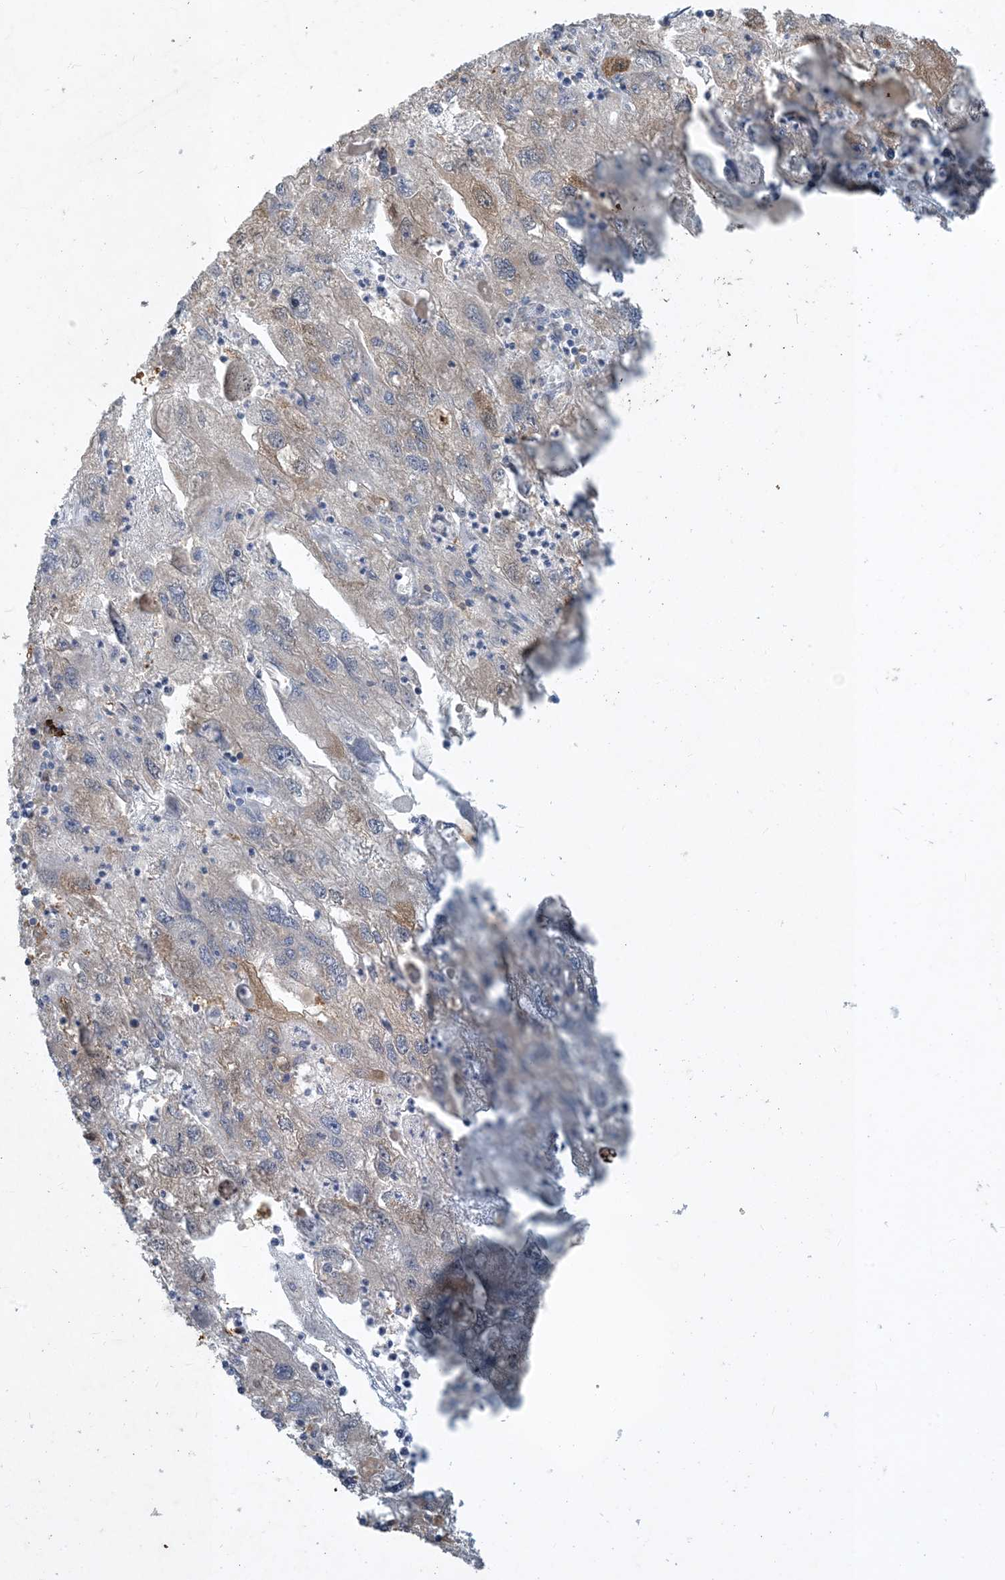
{"staining": {"intensity": "moderate", "quantity": "<25%", "location": "cytoplasmic/membranous"}, "tissue": "endometrial cancer", "cell_type": "Tumor cells", "image_type": "cancer", "snomed": [{"axis": "morphology", "description": "Adenocarcinoma, NOS"}, {"axis": "topography", "description": "Endometrium"}], "caption": "A photomicrograph of human endometrial cancer (adenocarcinoma) stained for a protein shows moderate cytoplasmic/membranous brown staining in tumor cells. Nuclei are stained in blue.", "gene": "CDS1", "patient": {"sex": "female", "age": 49}}